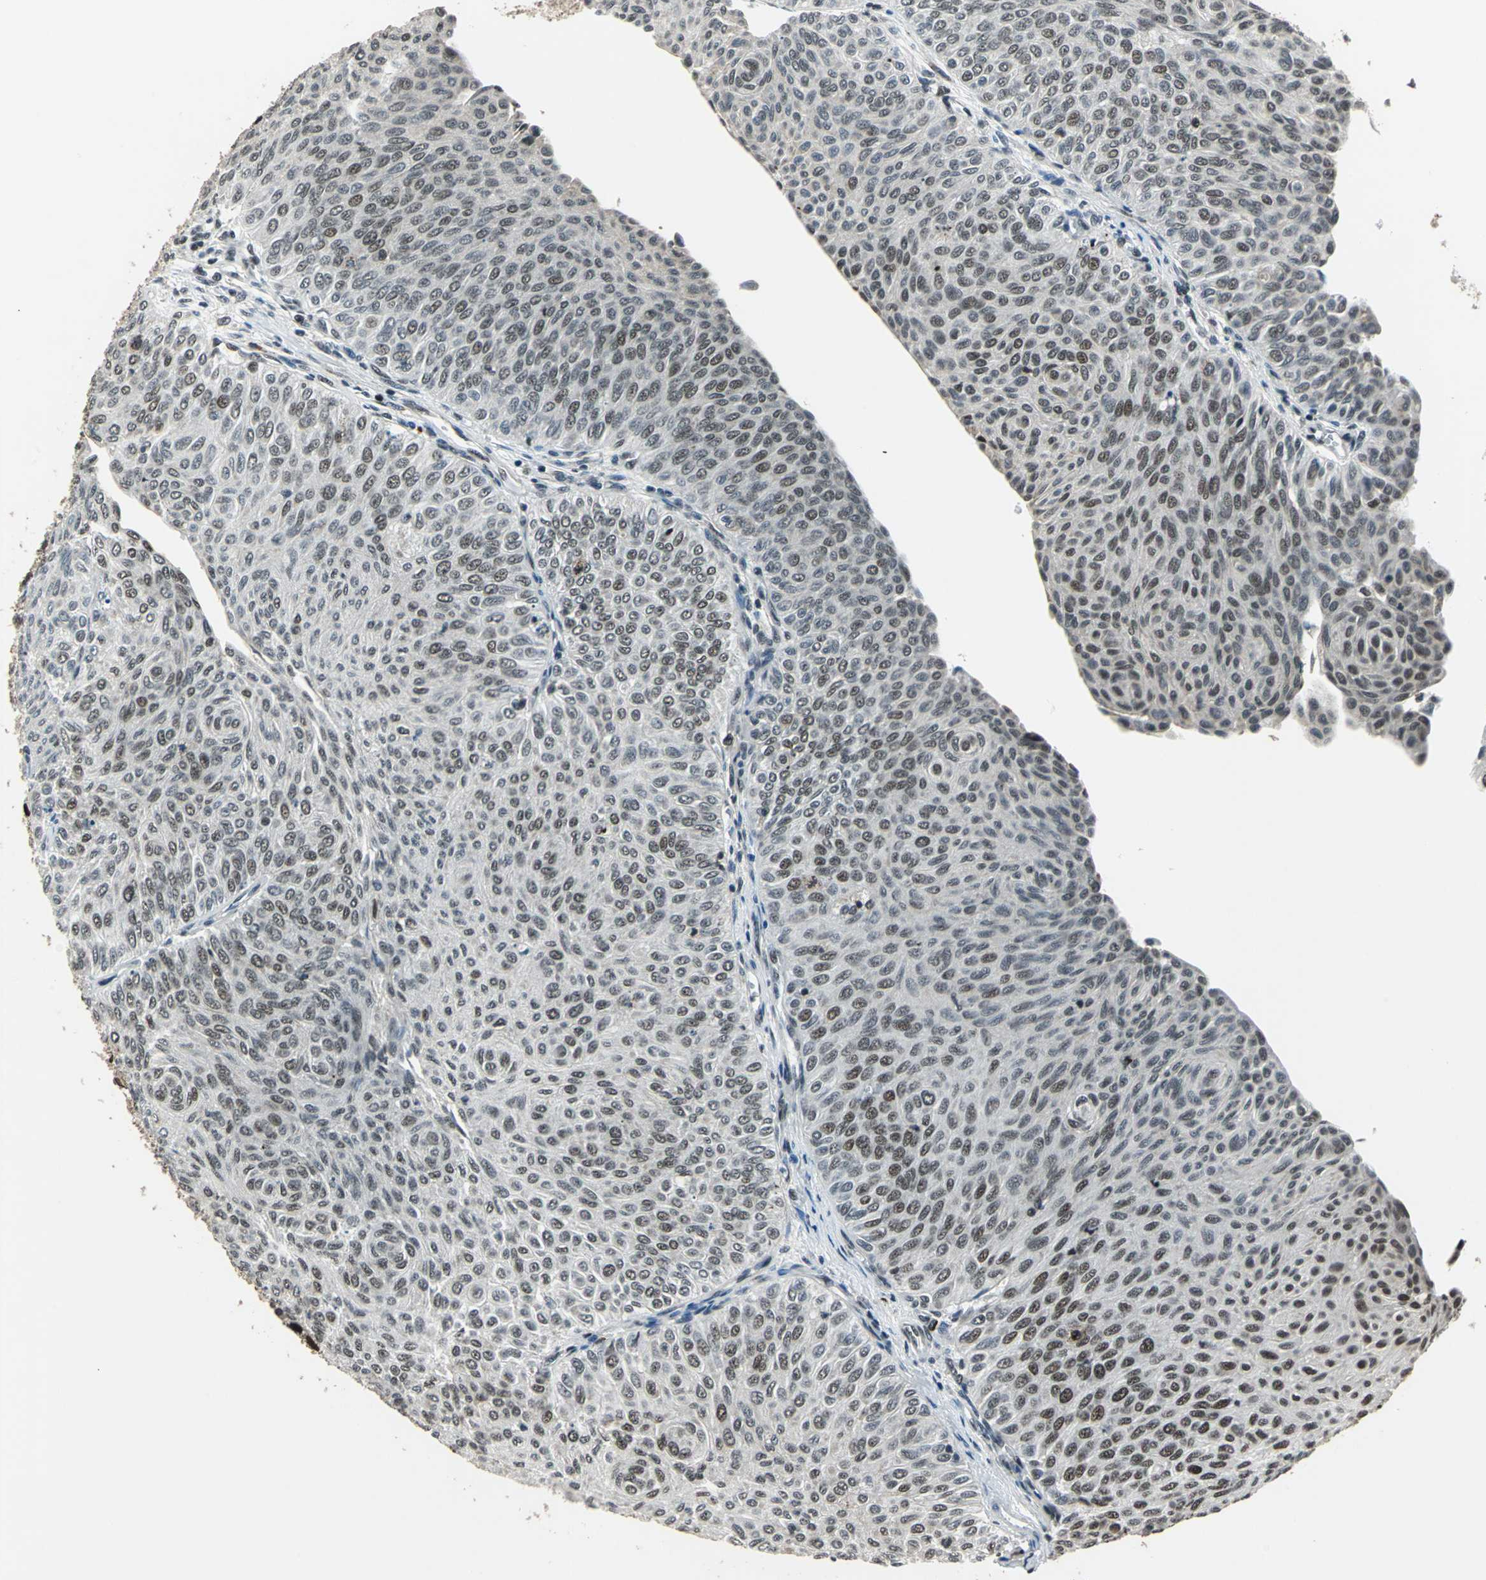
{"staining": {"intensity": "moderate", "quantity": ">75%", "location": "nuclear"}, "tissue": "urothelial cancer", "cell_type": "Tumor cells", "image_type": "cancer", "snomed": [{"axis": "morphology", "description": "Urothelial carcinoma, Low grade"}, {"axis": "topography", "description": "Urinary bladder"}], "caption": "Protein expression by immunohistochemistry (IHC) displays moderate nuclear staining in about >75% of tumor cells in low-grade urothelial carcinoma.", "gene": "BCLAF1", "patient": {"sex": "male", "age": 78}}